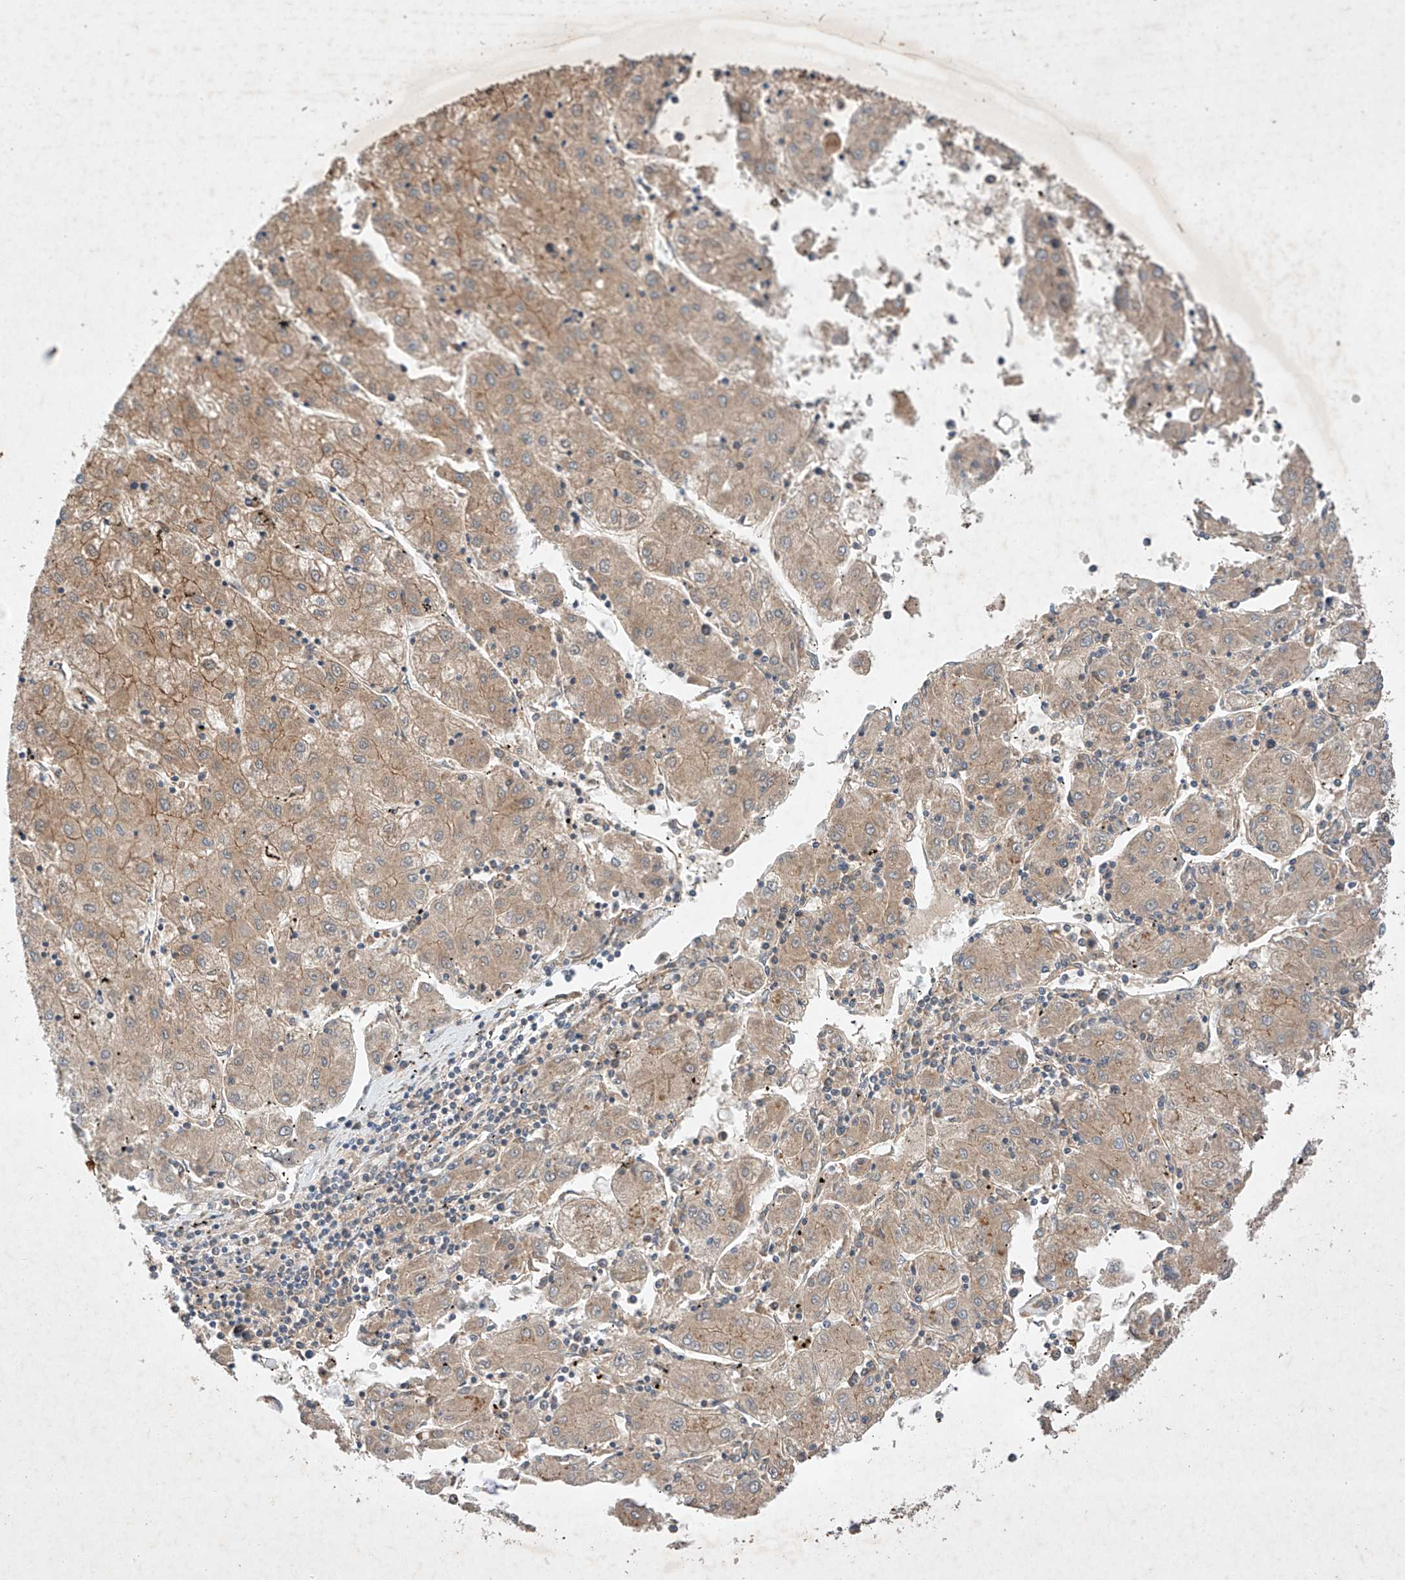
{"staining": {"intensity": "moderate", "quantity": ">75%", "location": "cytoplasmic/membranous"}, "tissue": "liver cancer", "cell_type": "Tumor cells", "image_type": "cancer", "snomed": [{"axis": "morphology", "description": "Carcinoma, Hepatocellular, NOS"}, {"axis": "topography", "description": "Liver"}], "caption": "Protein staining by IHC shows moderate cytoplasmic/membranous expression in approximately >75% of tumor cells in liver hepatocellular carcinoma.", "gene": "RAB23", "patient": {"sex": "male", "age": 72}}